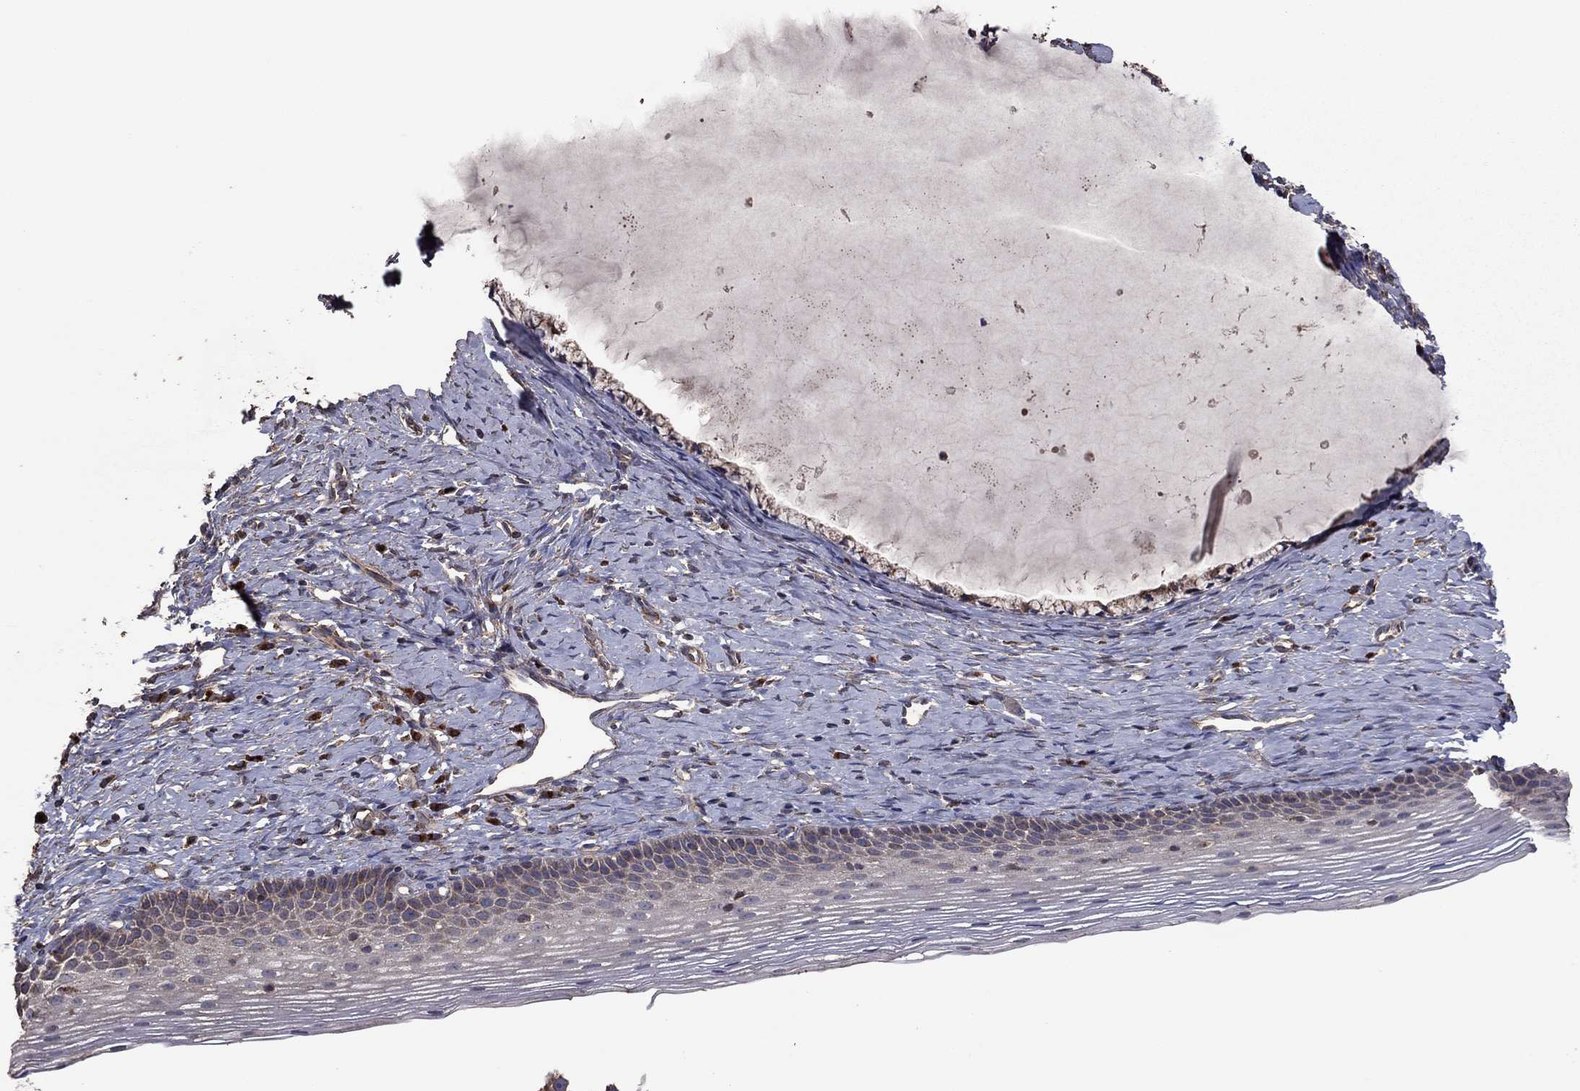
{"staining": {"intensity": "weak", "quantity": "25%-75%", "location": "cytoplasmic/membranous"}, "tissue": "cervix", "cell_type": "Glandular cells", "image_type": "normal", "snomed": [{"axis": "morphology", "description": "Normal tissue, NOS"}, {"axis": "topography", "description": "Cervix"}], "caption": "Glandular cells show low levels of weak cytoplasmic/membranous staining in approximately 25%-75% of cells in unremarkable cervix.", "gene": "FLT4", "patient": {"sex": "female", "age": 39}}